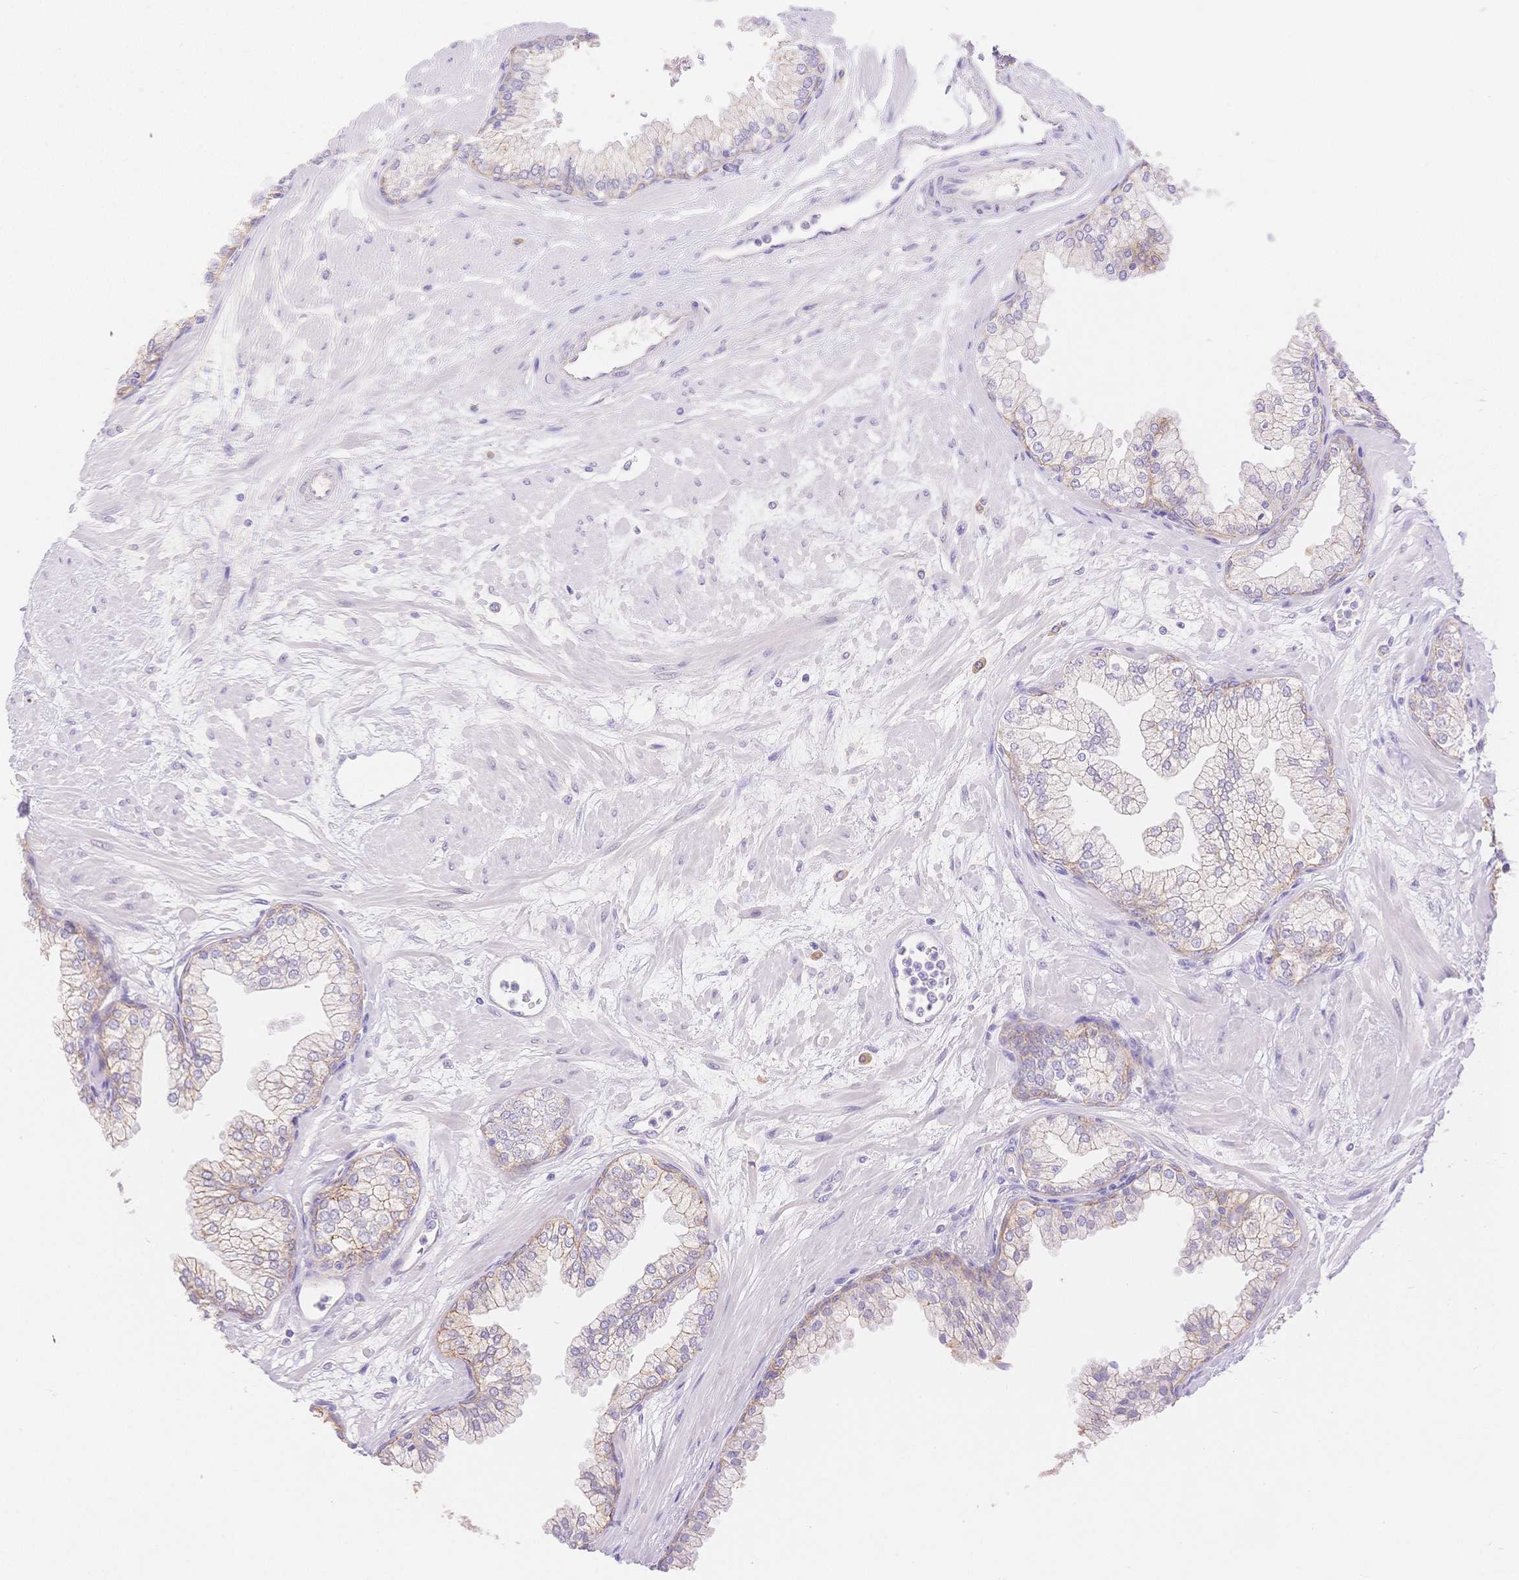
{"staining": {"intensity": "weak", "quantity": "25%-75%", "location": "cytoplasmic/membranous"}, "tissue": "prostate", "cell_type": "Glandular cells", "image_type": "normal", "snomed": [{"axis": "morphology", "description": "Normal tissue, NOS"}, {"axis": "topography", "description": "Prostate"}, {"axis": "topography", "description": "Peripheral nerve tissue"}], "caption": "Glandular cells display low levels of weak cytoplasmic/membranous positivity in about 25%-75% of cells in normal prostate.", "gene": "WDR54", "patient": {"sex": "male", "age": 61}}